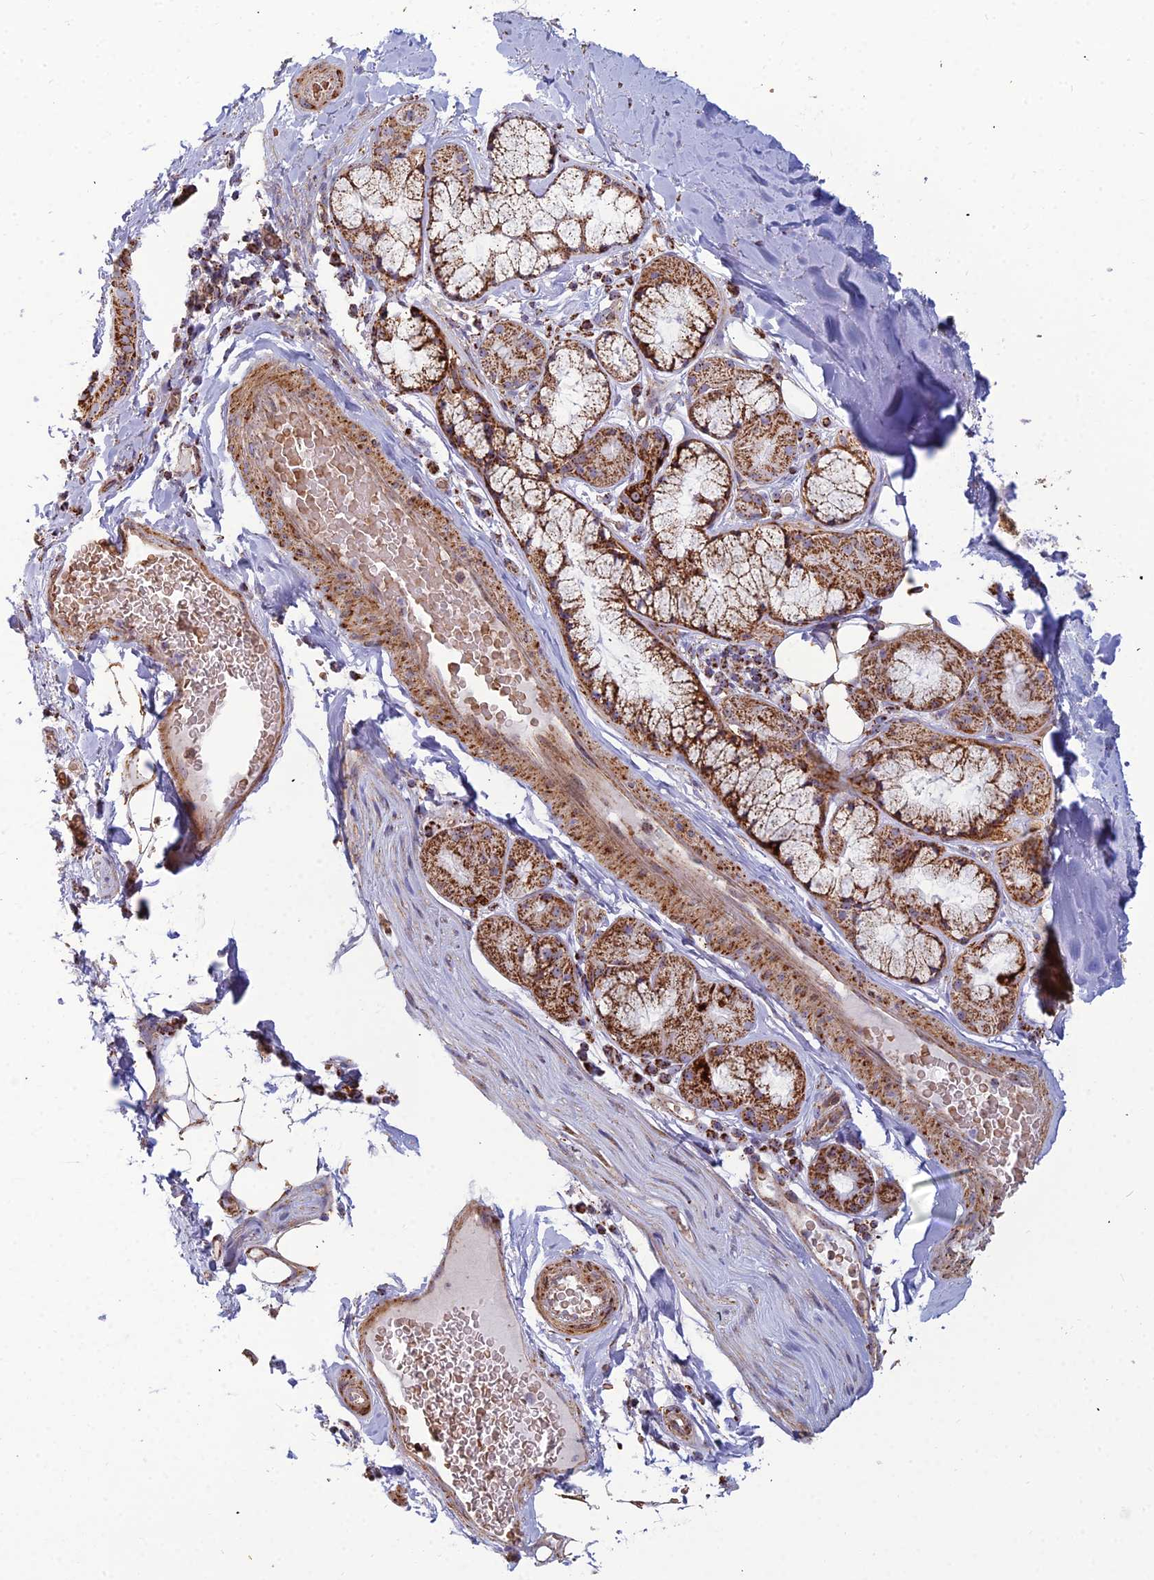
{"staining": {"intensity": "strong", "quantity": ">75%", "location": "cytoplasmic/membranous"}, "tissue": "bronchus", "cell_type": "Respiratory epithelial cells", "image_type": "normal", "snomed": [{"axis": "morphology", "description": "Normal tissue, NOS"}, {"axis": "topography", "description": "Lymph node"}, {"axis": "topography", "description": "Bronchus"}], "caption": "DAB (3,3'-diaminobenzidine) immunohistochemical staining of unremarkable bronchus demonstrates strong cytoplasmic/membranous protein positivity in about >75% of respiratory epithelial cells.", "gene": "SLC35F4", "patient": {"sex": "male", "age": 63}}